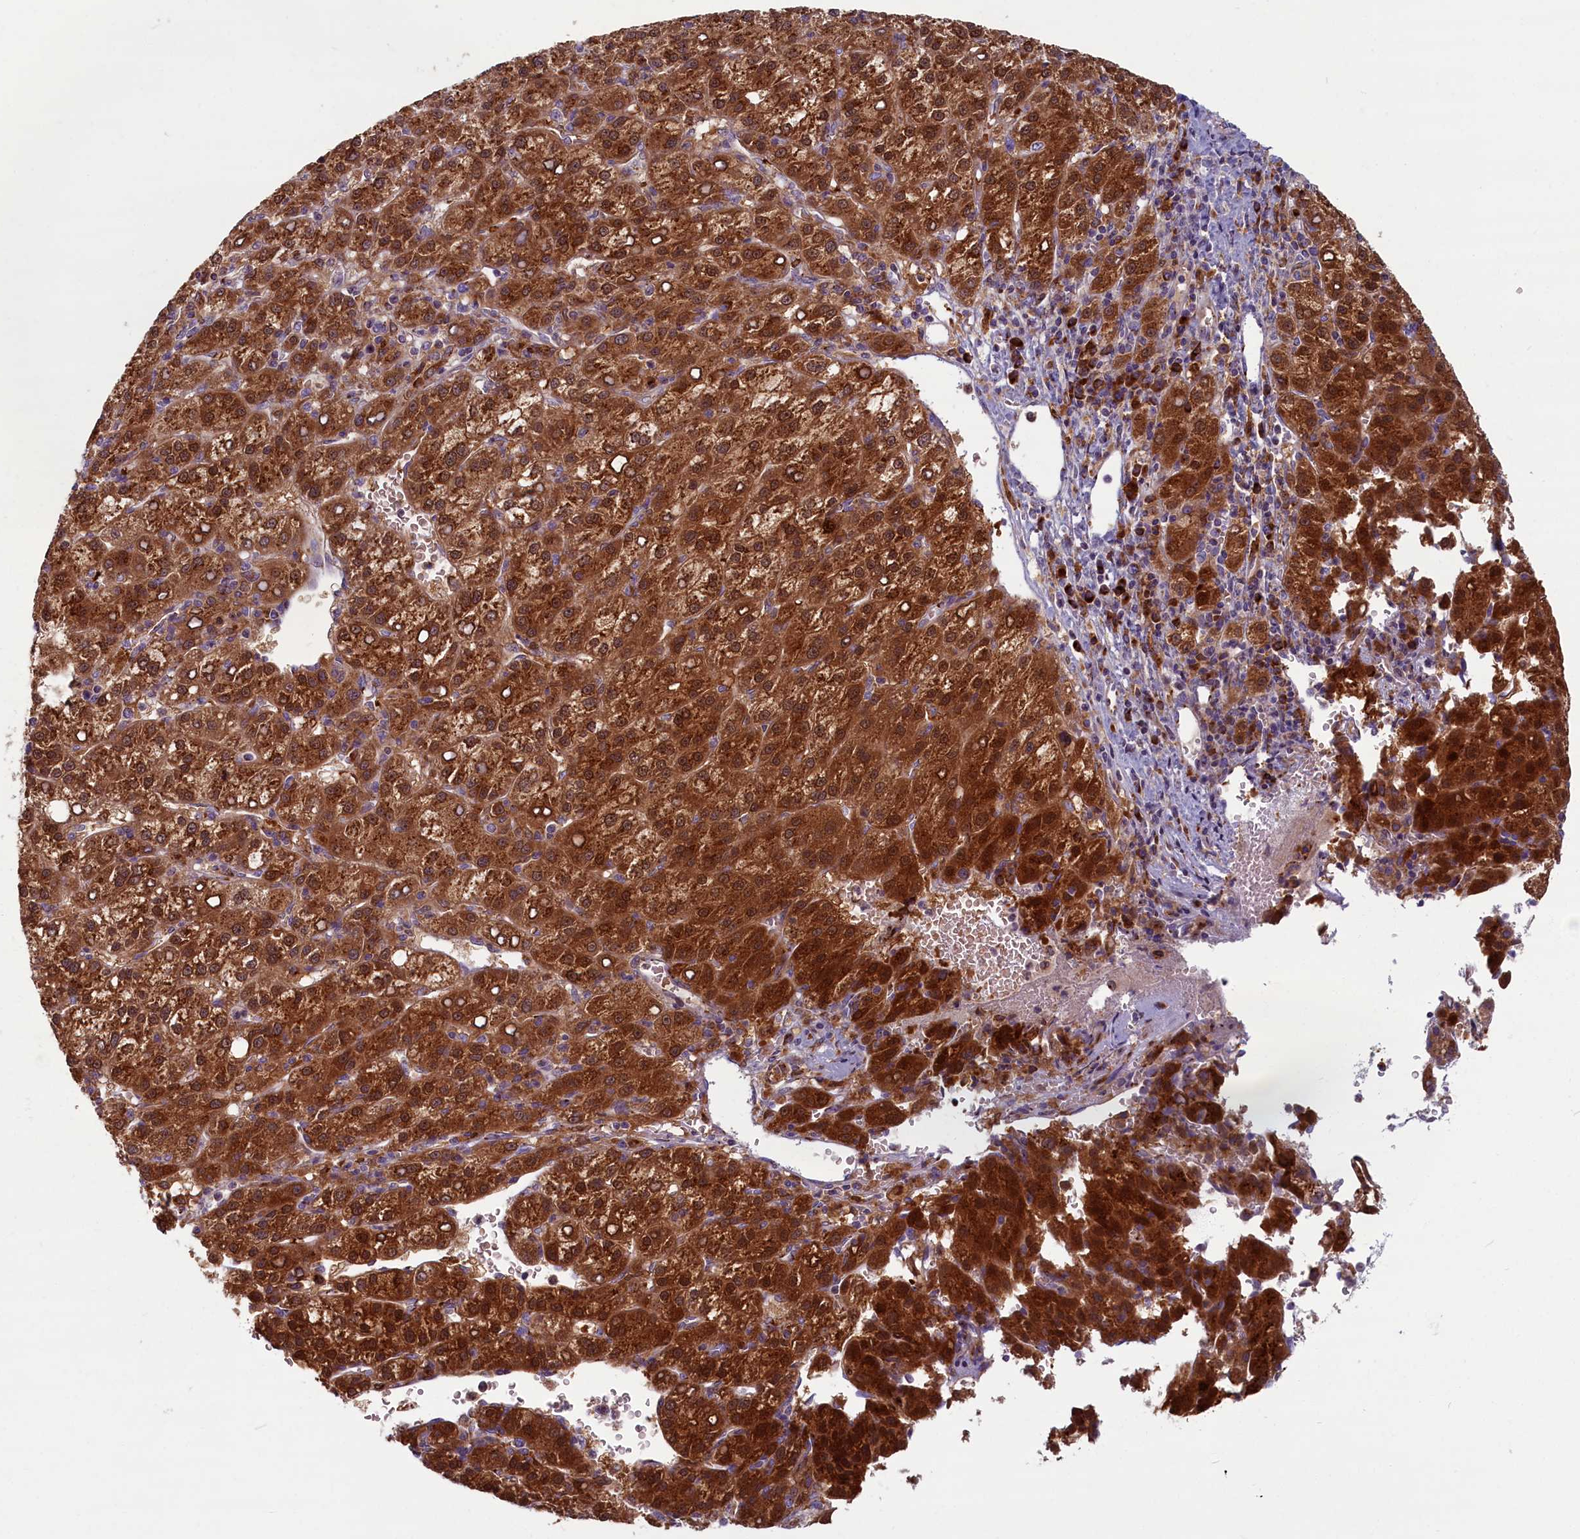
{"staining": {"intensity": "strong", "quantity": ">75%", "location": "cytoplasmic/membranous"}, "tissue": "liver cancer", "cell_type": "Tumor cells", "image_type": "cancer", "snomed": [{"axis": "morphology", "description": "Carcinoma, Hepatocellular, NOS"}, {"axis": "topography", "description": "Liver"}], "caption": "About >75% of tumor cells in human hepatocellular carcinoma (liver) show strong cytoplasmic/membranous protein expression as visualized by brown immunohistochemical staining.", "gene": "BLVRB", "patient": {"sex": "female", "age": 58}}